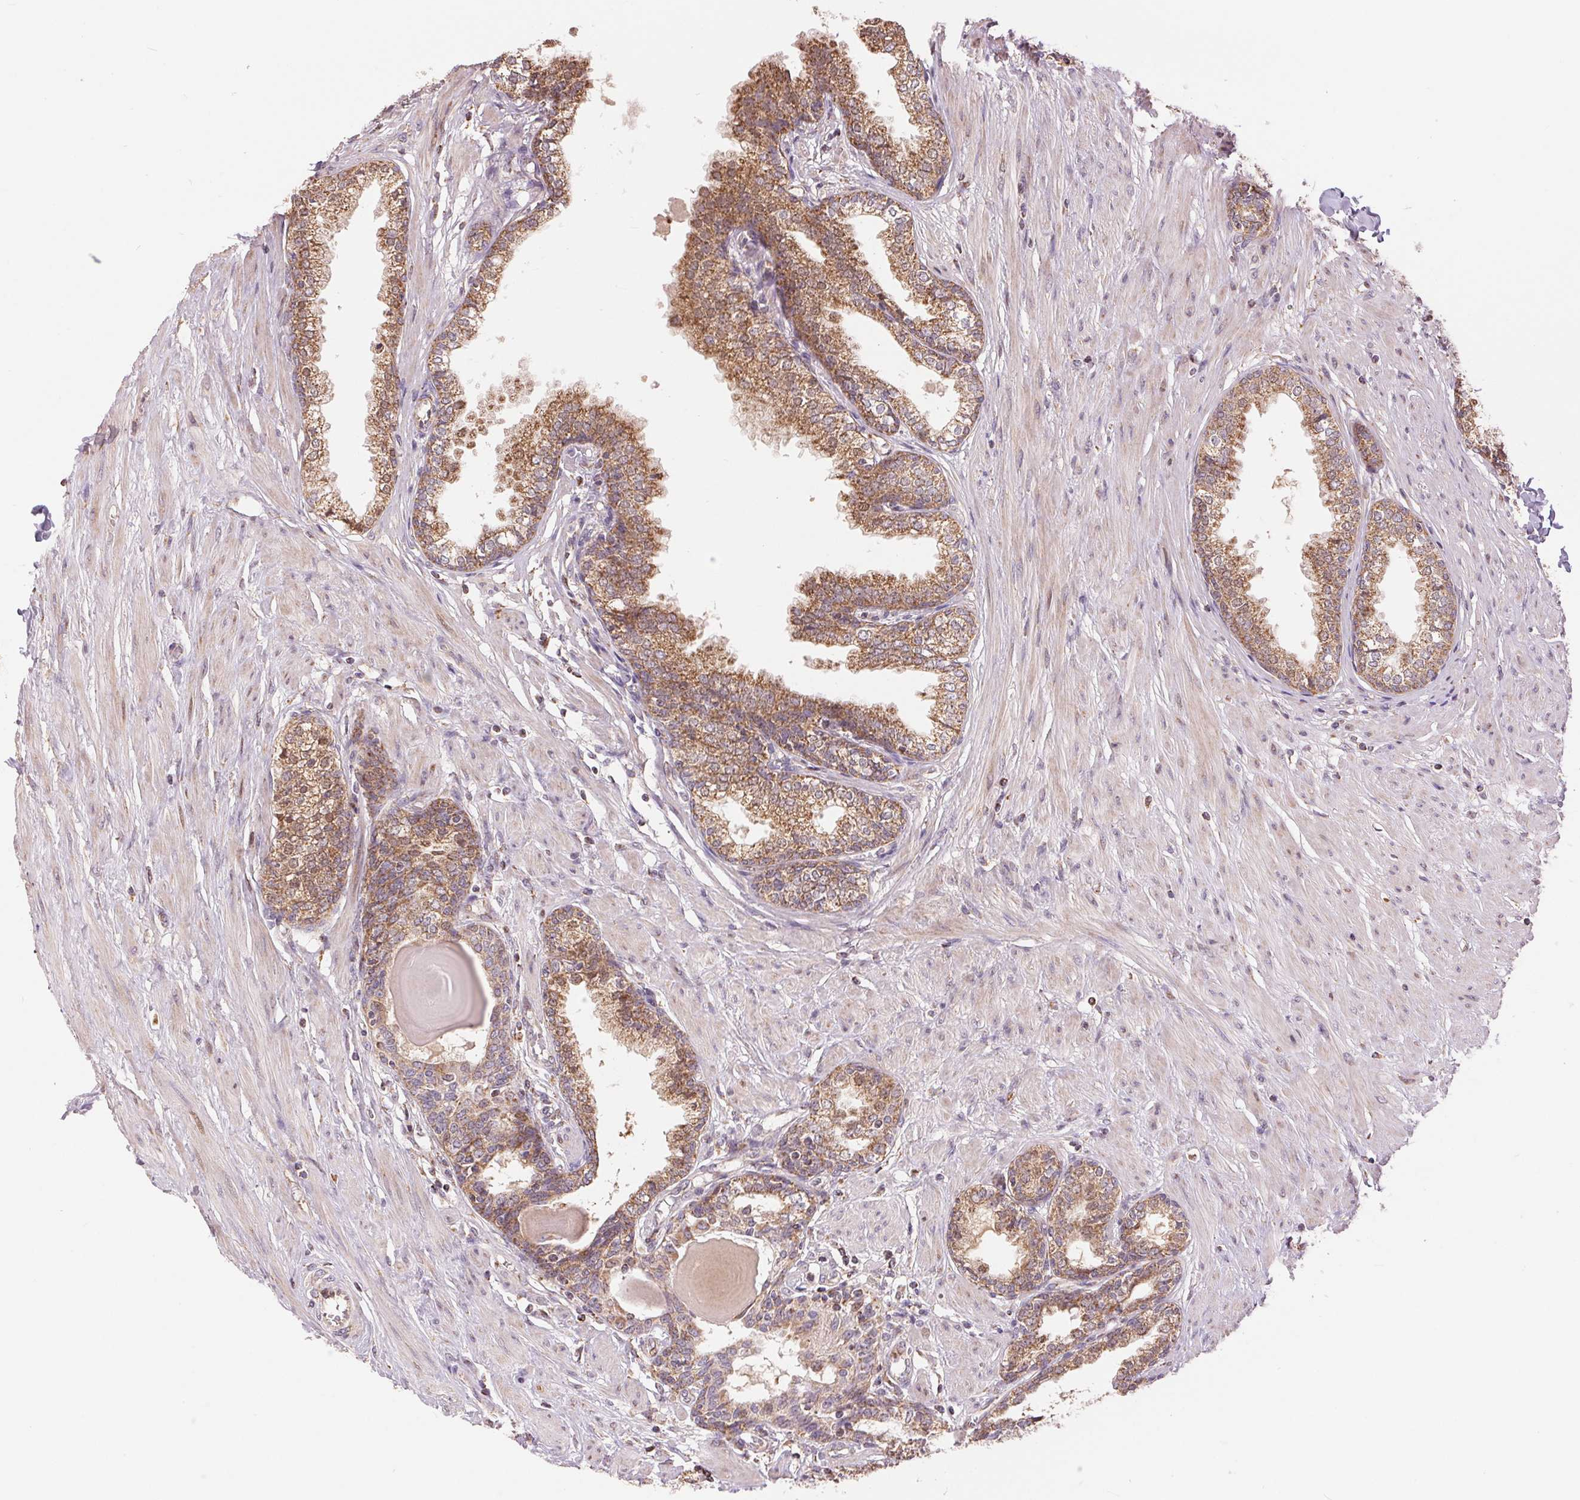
{"staining": {"intensity": "moderate", "quantity": ">75%", "location": "cytoplasmic/membranous"}, "tissue": "prostate", "cell_type": "Glandular cells", "image_type": "normal", "snomed": [{"axis": "morphology", "description": "Normal tissue, NOS"}, {"axis": "topography", "description": "Prostate"}], "caption": "Moderate cytoplasmic/membranous staining for a protein is identified in about >75% of glandular cells of benign prostate using IHC.", "gene": "DGUOK", "patient": {"sex": "male", "age": 55}}